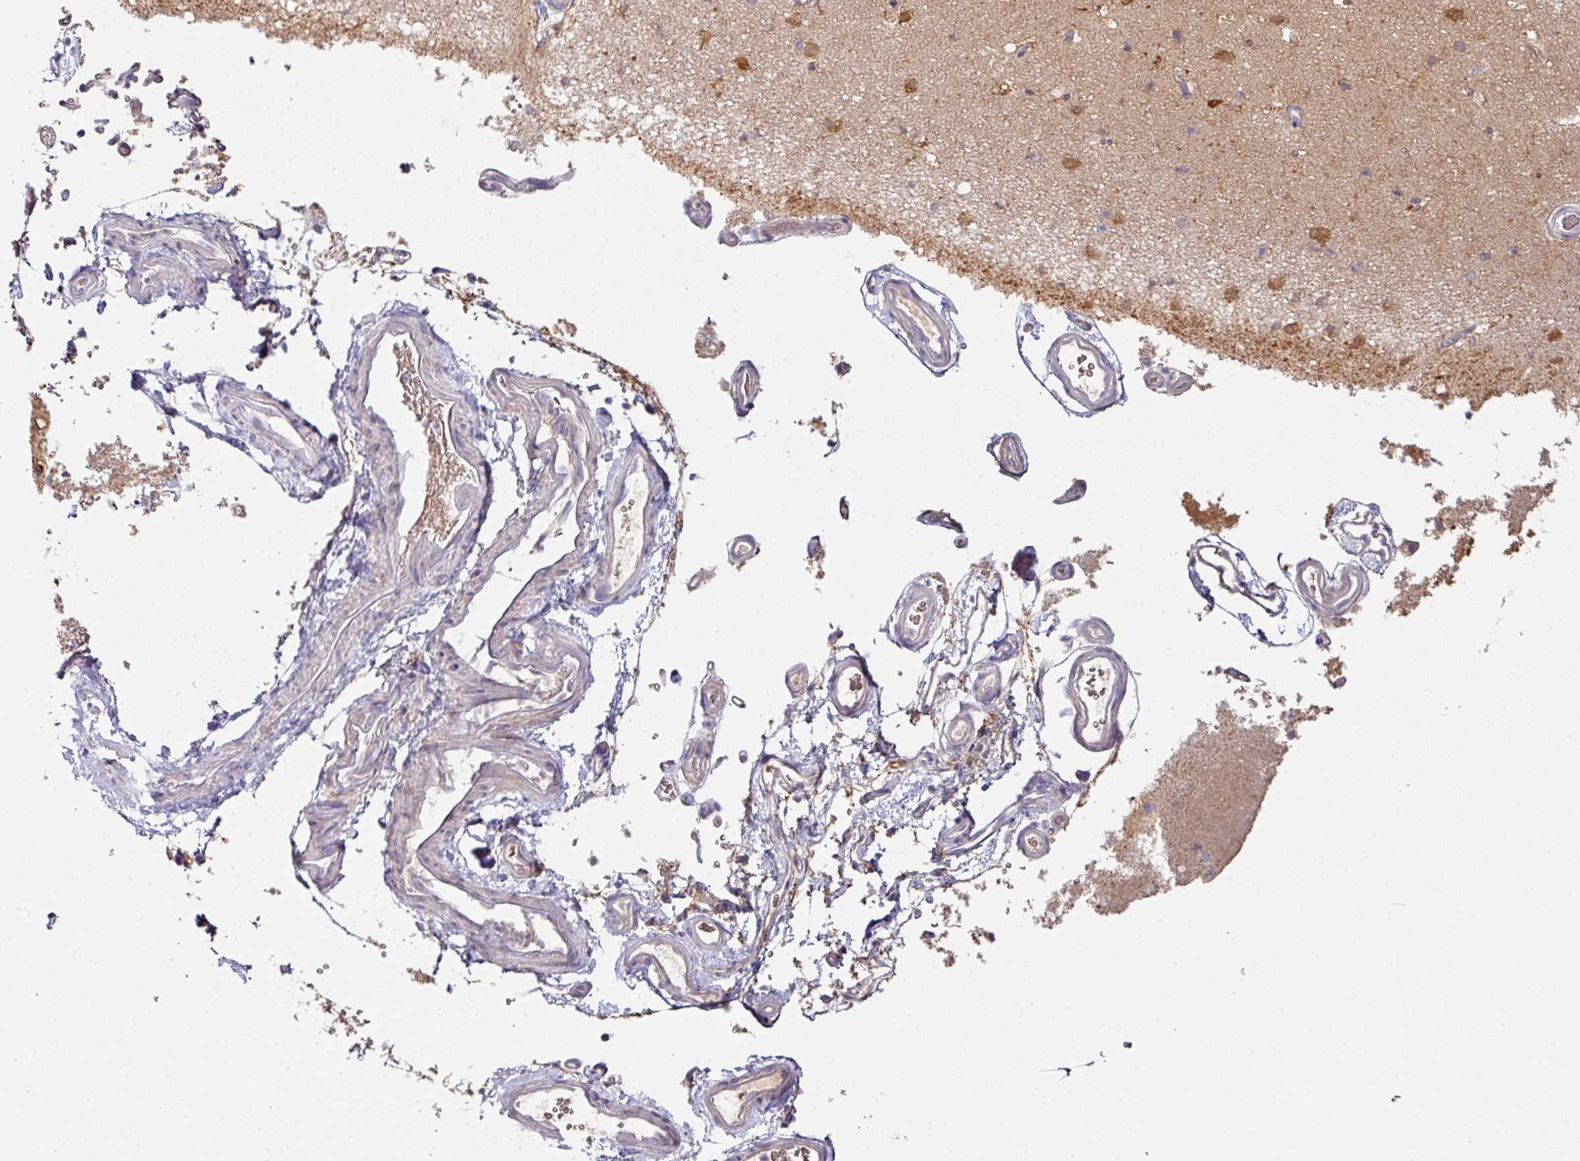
{"staining": {"intensity": "strong", "quantity": "<25%", "location": "cytoplasmic/membranous,nuclear"}, "tissue": "hippocampus", "cell_type": "Glial cells", "image_type": "normal", "snomed": [{"axis": "morphology", "description": "Normal tissue, NOS"}, {"axis": "topography", "description": "Hippocampus"}], "caption": "Strong cytoplasmic/membranous,nuclear staining for a protein is appreciated in about <25% of glial cells of unremarkable hippocampus using immunohistochemistry (IHC).", "gene": "SLAMF6", "patient": {"sex": "male", "age": 37}}